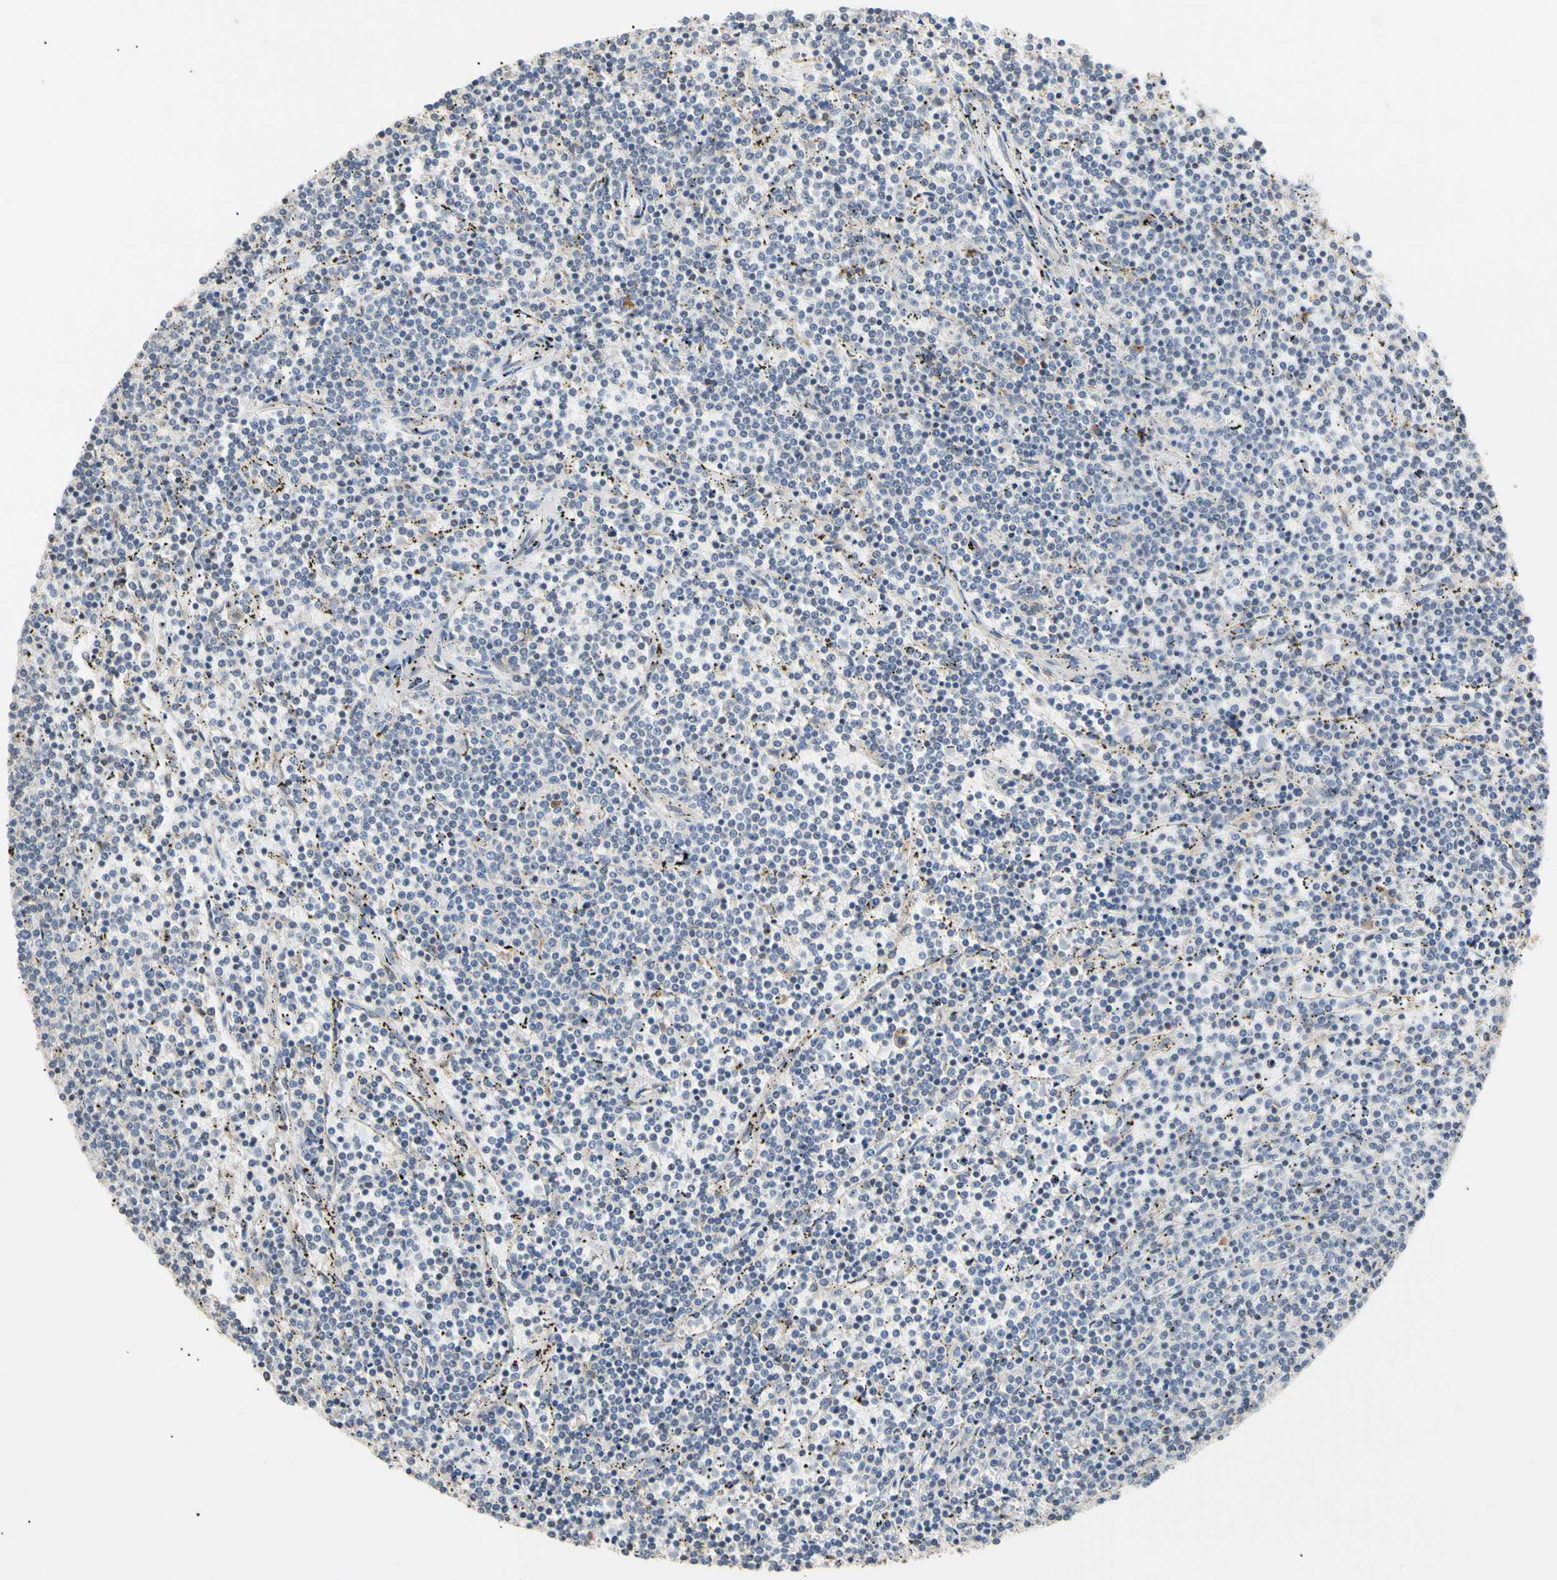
{"staining": {"intensity": "negative", "quantity": "none", "location": "none"}, "tissue": "lymphoma", "cell_type": "Tumor cells", "image_type": "cancer", "snomed": [{"axis": "morphology", "description": "Malignant lymphoma, non-Hodgkin's type, Low grade"}, {"axis": "topography", "description": "Spleen"}], "caption": "Micrograph shows no significant protein staining in tumor cells of malignant lymphoma, non-Hodgkin's type (low-grade).", "gene": "PLGRKT", "patient": {"sex": "female", "age": 50}}